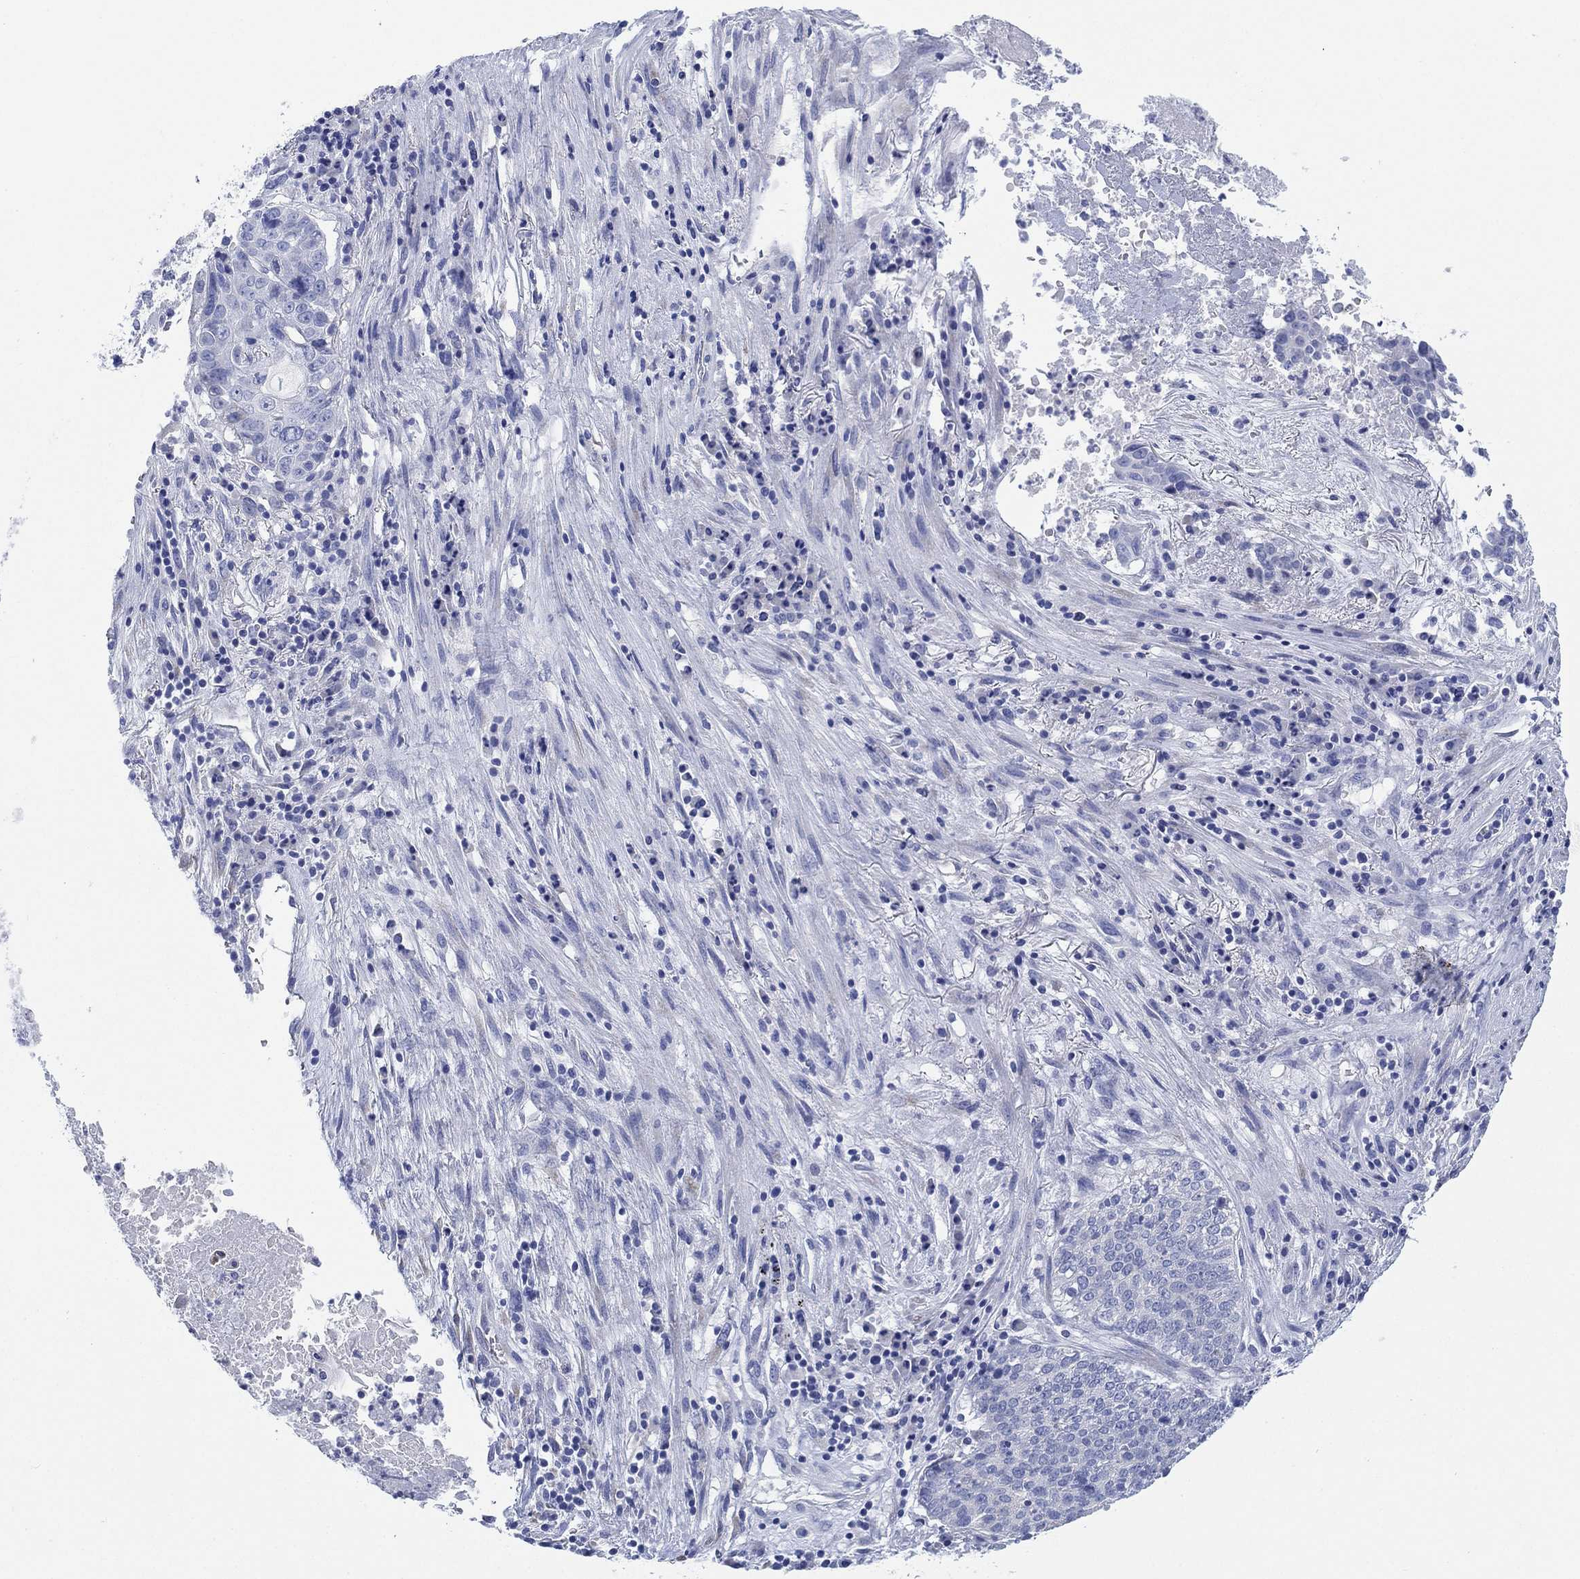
{"staining": {"intensity": "negative", "quantity": "none", "location": "none"}, "tissue": "lung cancer", "cell_type": "Tumor cells", "image_type": "cancer", "snomed": [{"axis": "morphology", "description": "Squamous cell carcinoma, NOS"}, {"axis": "topography", "description": "Lung"}], "caption": "Tumor cells show no significant expression in lung cancer. (DAB immunohistochemistry (IHC), high magnification).", "gene": "SLC9C2", "patient": {"sex": "male", "age": 64}}